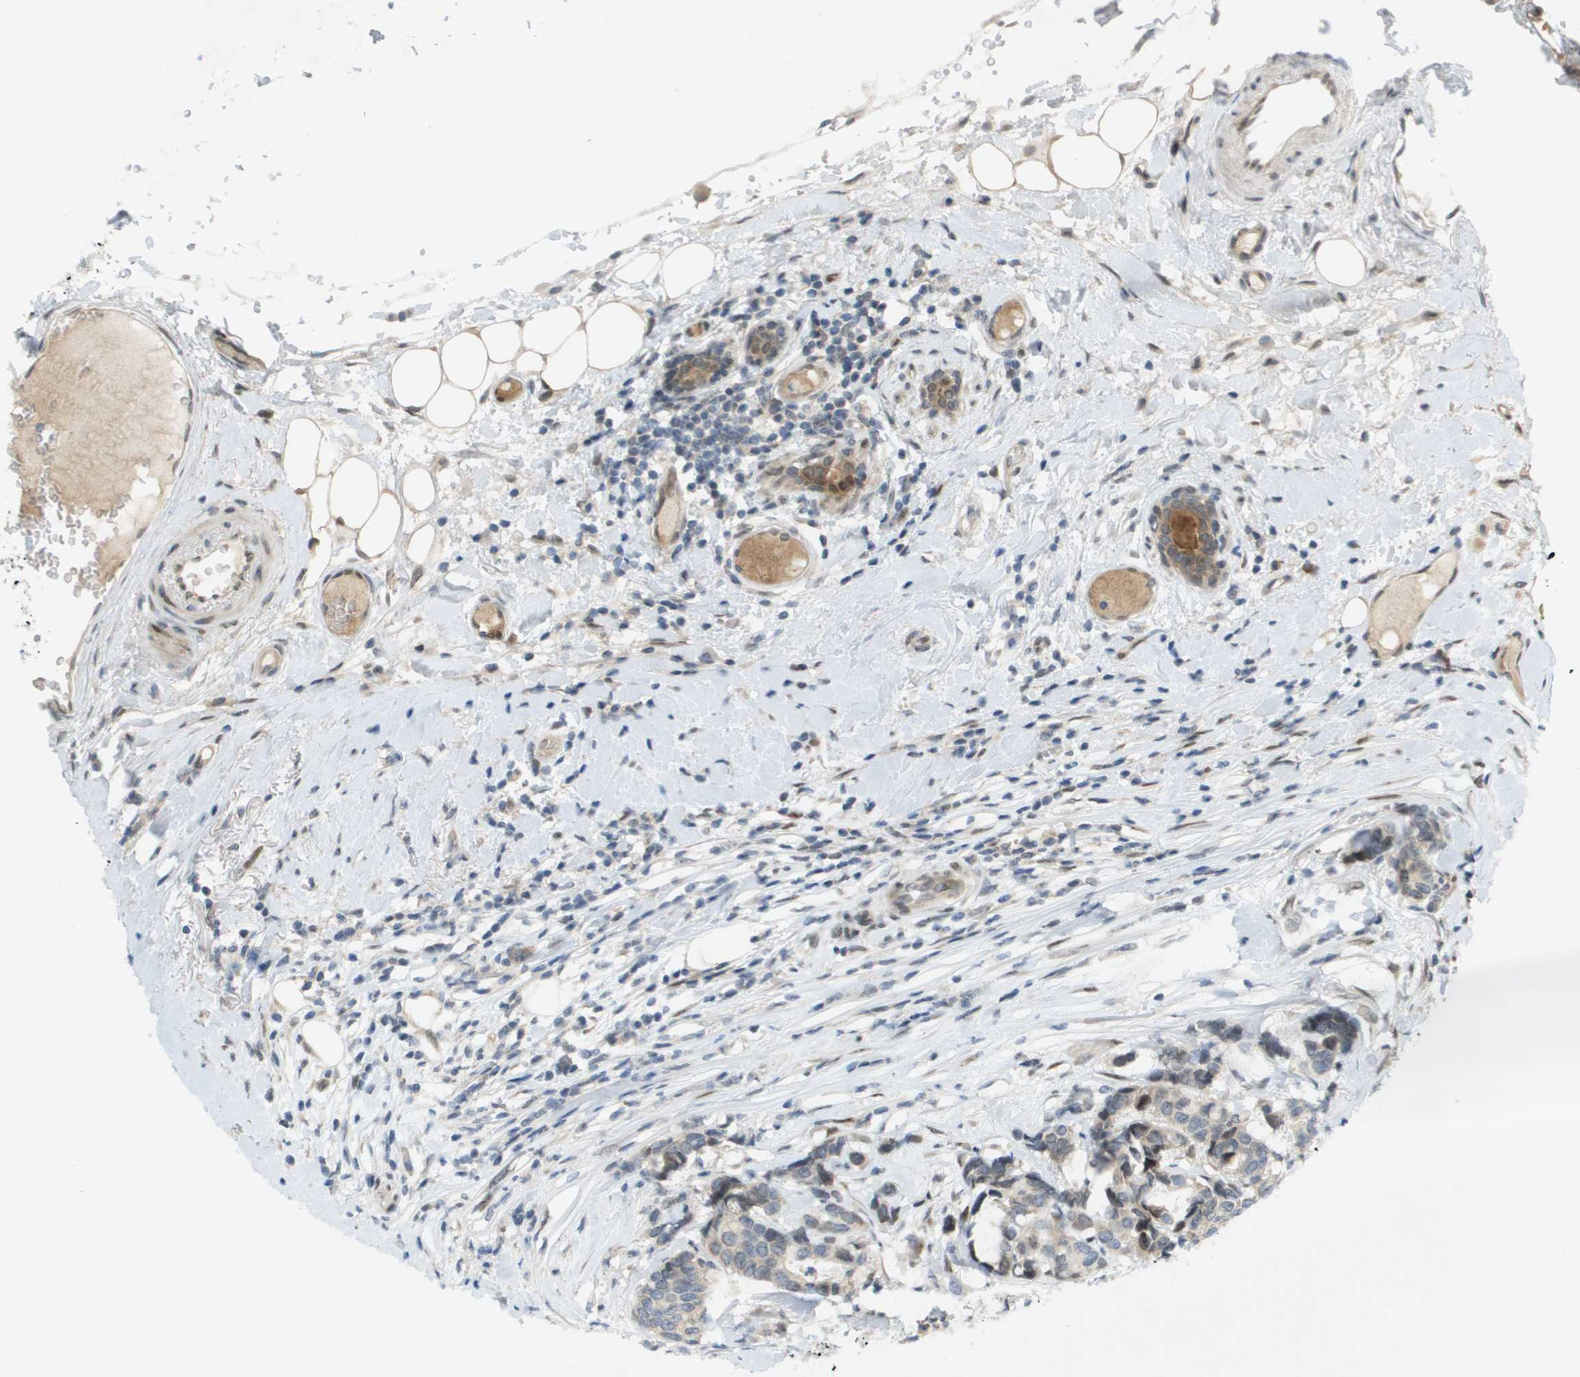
{"staining": {"intensity": "moderate", "quantity": "<25%", "location": "nuclear"}, "tissue": "breast cancer", "cell_type": "Tumor cells", "image_type": "cancer", "snomed": [{"axis": "morphology", "description": "Duct carcinoma"}, {"axis": "topography", "description": "Breast"}], "caption": "Protein expression analysis of human breast cancer reveals moderate nuclear staining in about <25% of tumor cells.", "gene": "CACNB4", "patient": {"sex": "female", "age": 87}}